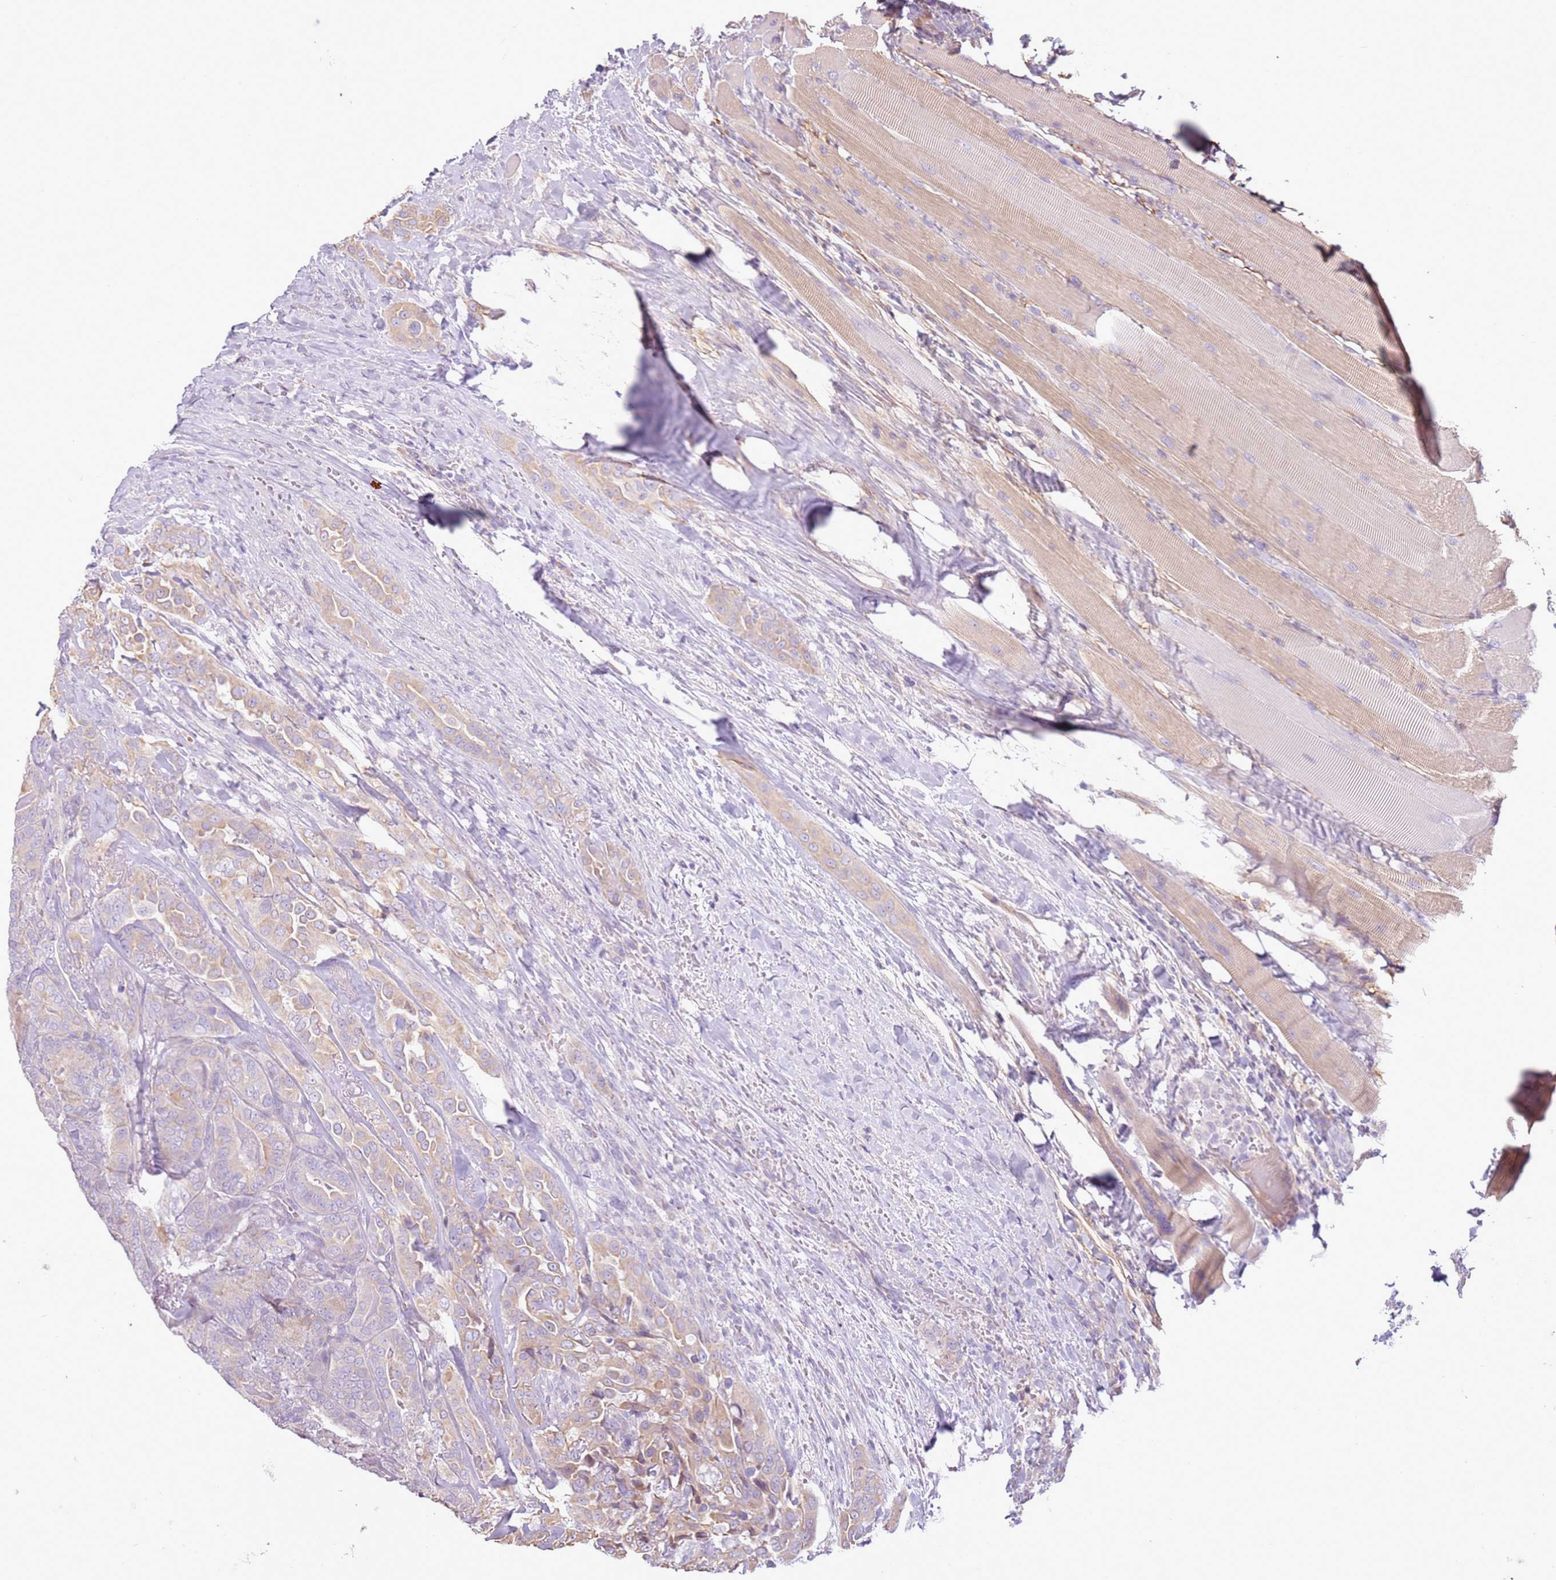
{"staining": {"intensity": "weak", "quantity": "<25%", "location": "cytoplasmic/membranous"}, "tissue": "thyroid cancer", "cell_type": "Tumor cells", "image_type": "cancer", "snomed": [{"axis": "morphology", "description": "Papillary adenocarcinoma, NOS"}, {"axis": "topography", "description": "Thyroid gland"}], "caption": "Immunohistochemical staining of human thyroid cancer reveals no significant staining in tumor cells. The staining is performed using DAB (3,3'-diaminobenzidine) brown chromogen with nuclei counter-stained in using hematoxylin.", "gene": "OAF", "patient": {"sex": "male", "age": 61}}